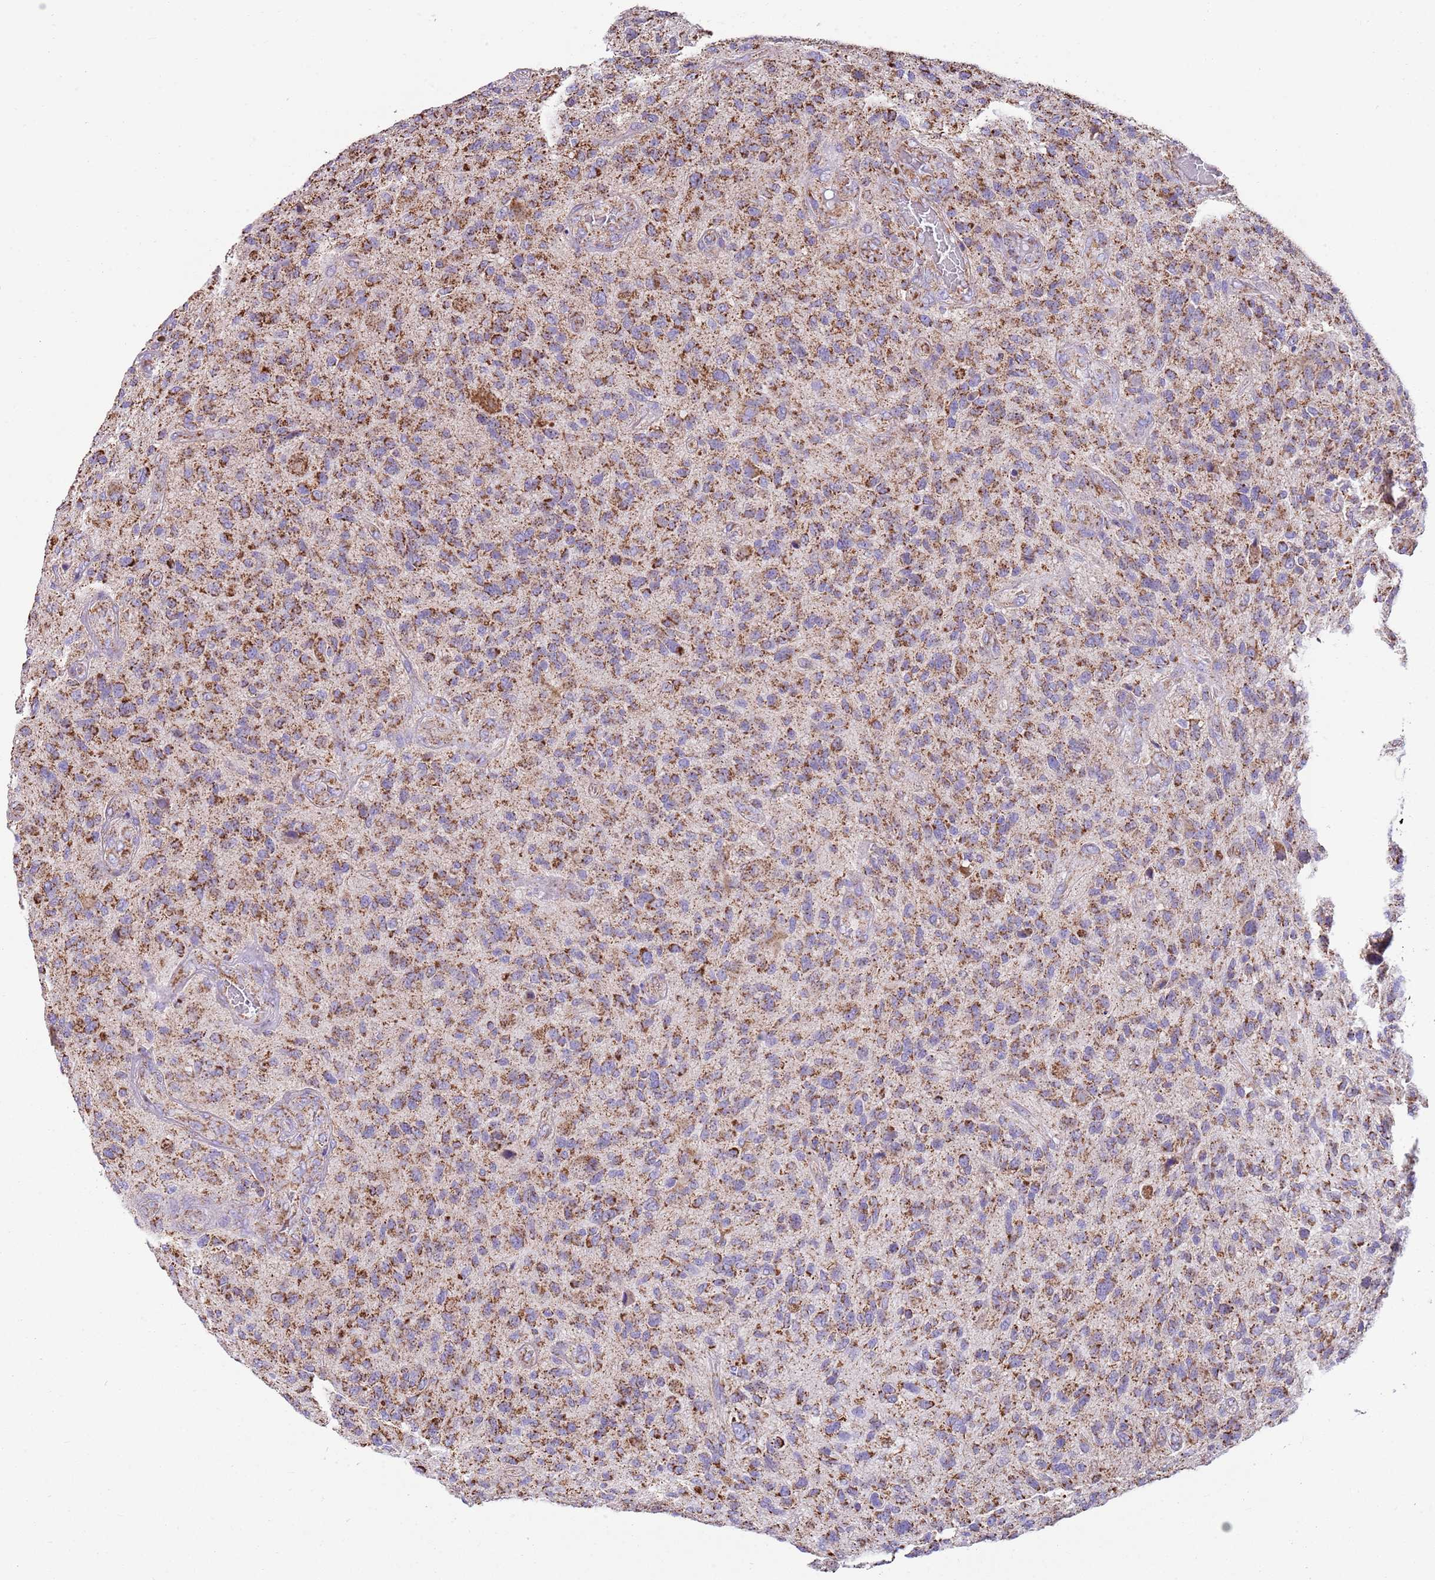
{"staining": {"intensity": "moderate", "quantity": ">75%", "location": "cytoplasmic/membranous"}, "tissue": "glioma", "cell_type": "Tumor cells", "image_type": "cancer", "snomed": [{"axis": "morphology", "description": "Glioma, malignant, High grade"}, {"axis": "topography", "description": "Brain"}], "caption": "Malignant glioma (high-grade) stained with DAB IHC displays medium levels of moderate cytoplasmic/membranous staining in approximately >75% of tumor cells. (DAB (3,3'-diaminobenzidine) IHC with brightfield microscopy, high magnification).", "gene": "TTLL1", "patient": {"sex": "male", "age": 47}}